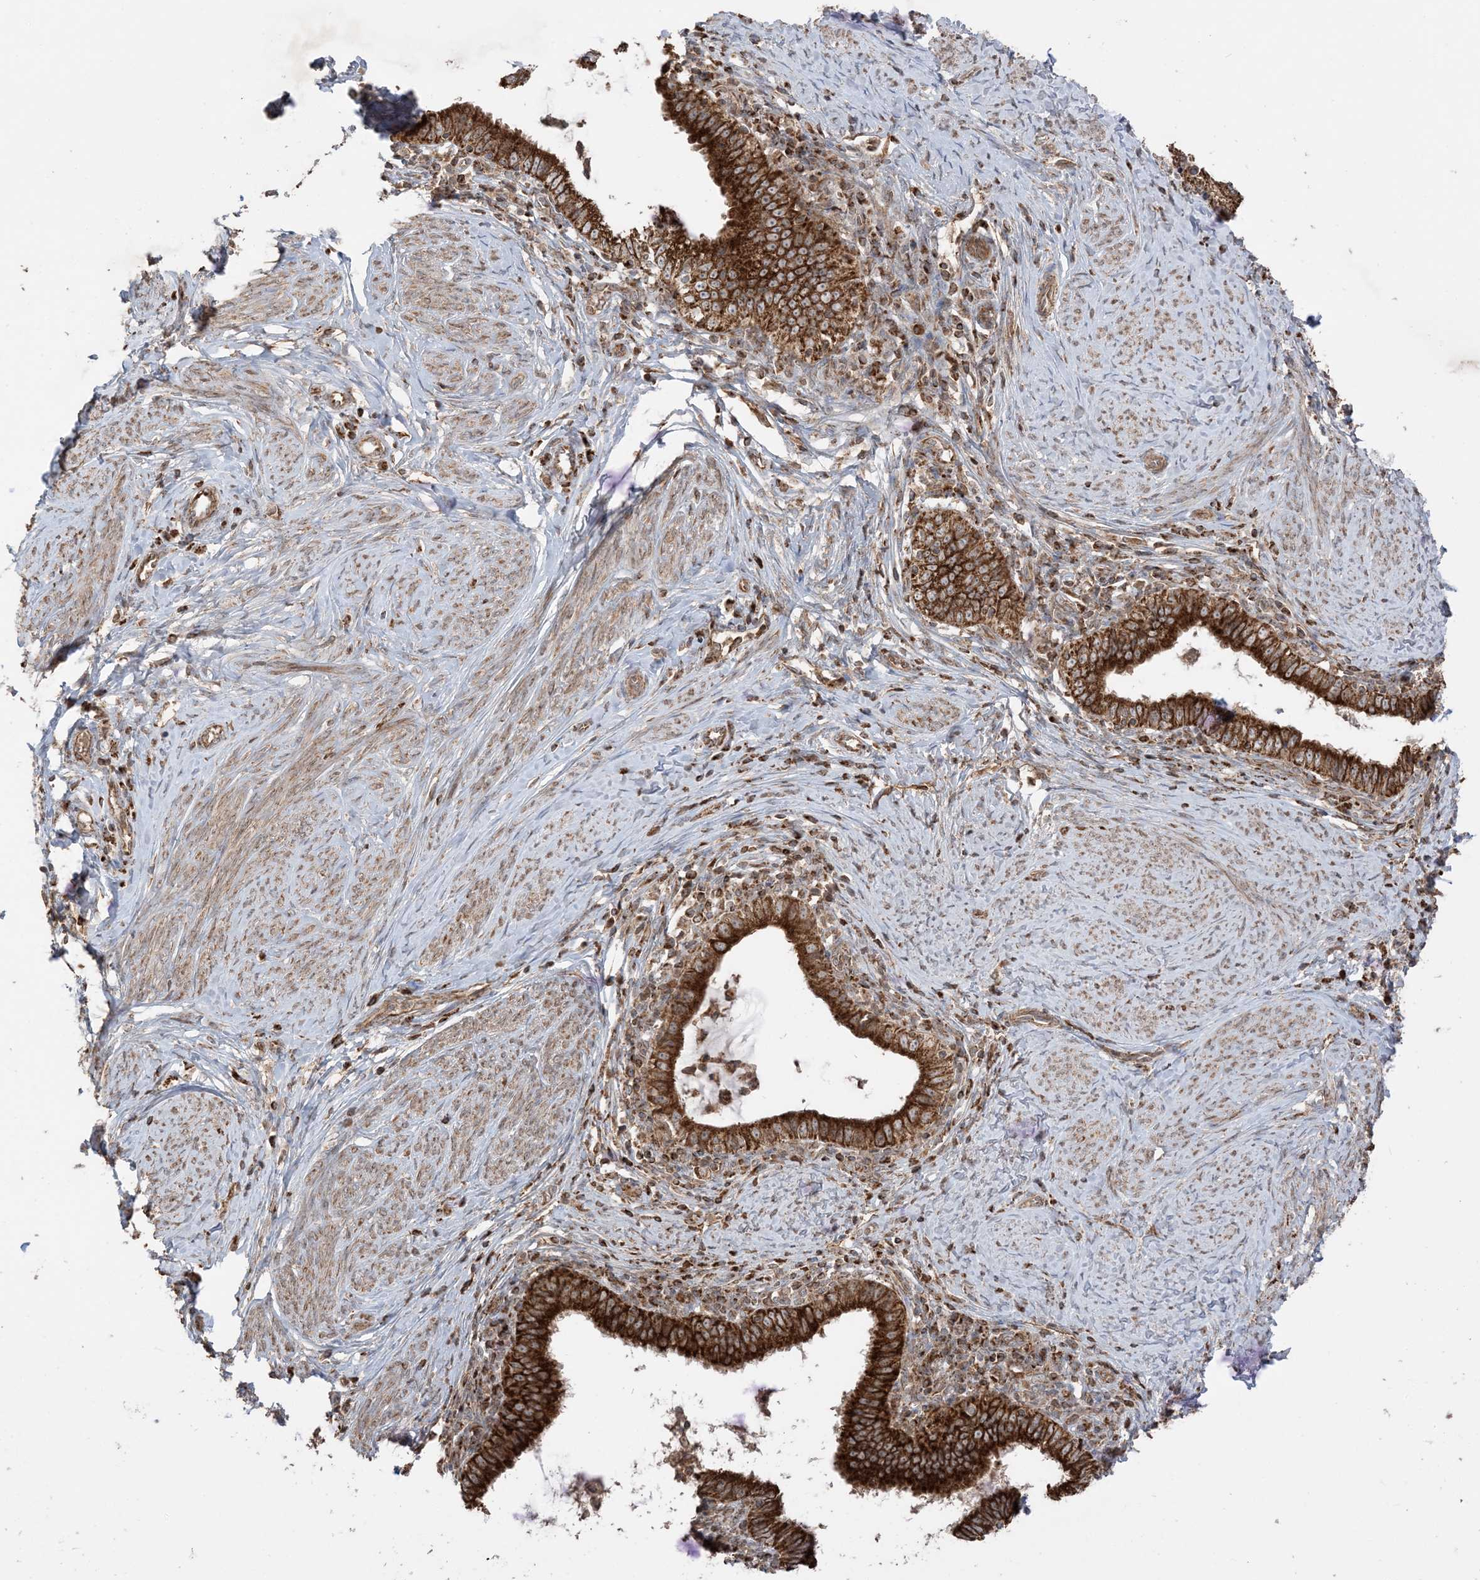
{"staining": {"intensity": "strong", "quantity": ">75%", "location": "cytoplasmic/membranous"}, "tissue": "cervical cancer", "cell_type": "Tumor cells", "image_type": "cancer", "snomed": [{"axis": "morphology", "description": "Adenocarcinoma, NOS"}, {"axis": "topography", "description": "Cervix"}], "caption": "Adenocarcinoma (cervical) was stained to show a protein in brown. There is high levels of strong cytoplasmic/membranous expression in approximately >75% of tumor cells.", "gene": "N4BP3", "patient": {"sex": "female", "age": 36}}